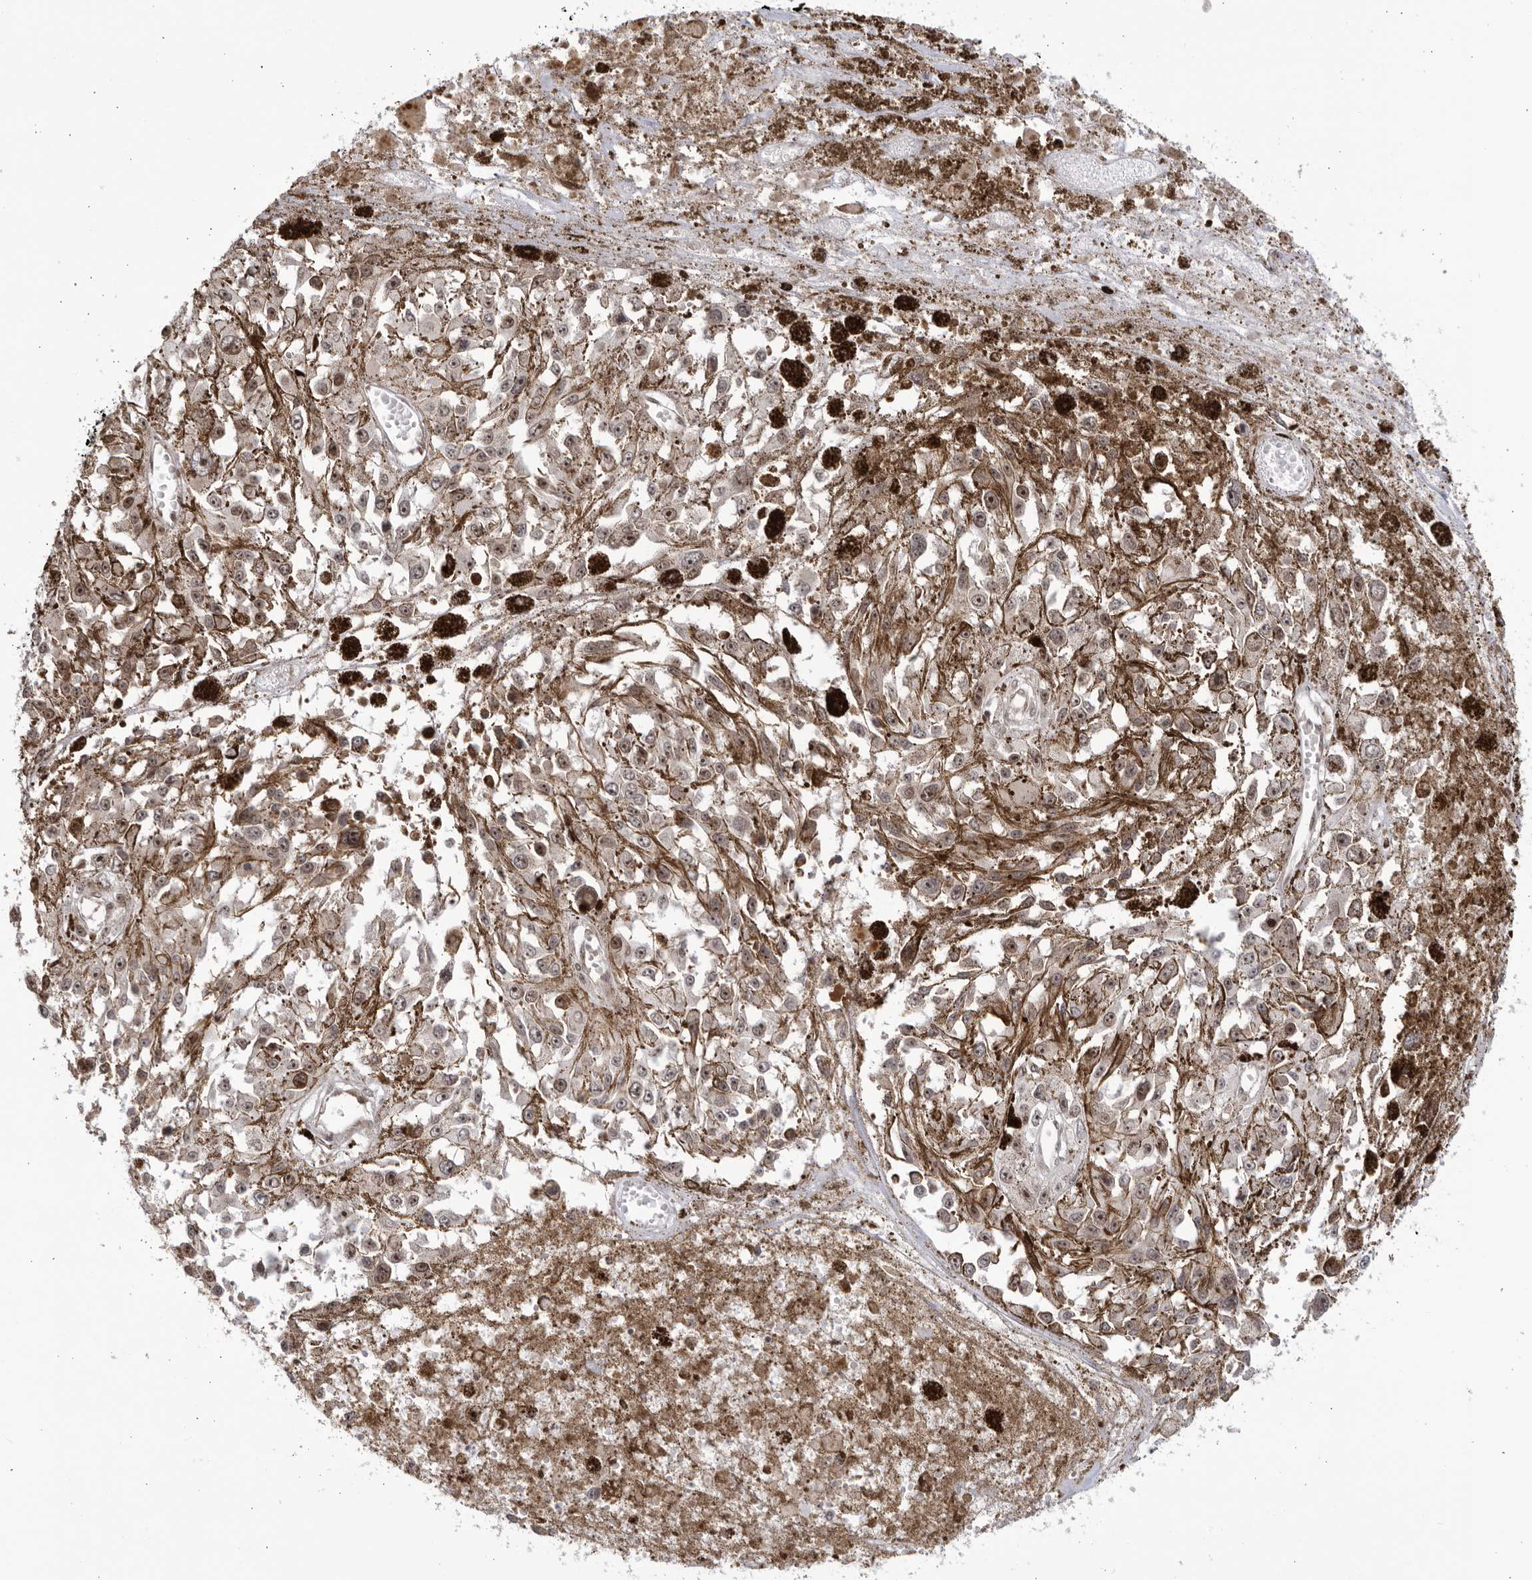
{"staining": {"intensity": "weak", "quantity": ">75%", "location": "nuclear"}, "tissue": "melanoma", "cell_type": "Tumor cells", "image_type": "cancer", "snomed": [{"axis": "morphology", "description": "Malignant melanoma, Metastatic site"}, {"axis": "topography", "description": "Lymph node"}], "caption": "The image demonstrates a brown stain indicating the presence of a protein in the nuclear of tumor cells in melanoma.", "gene": "CNBD1", "patient": {"sex": "male", "age": 59}}